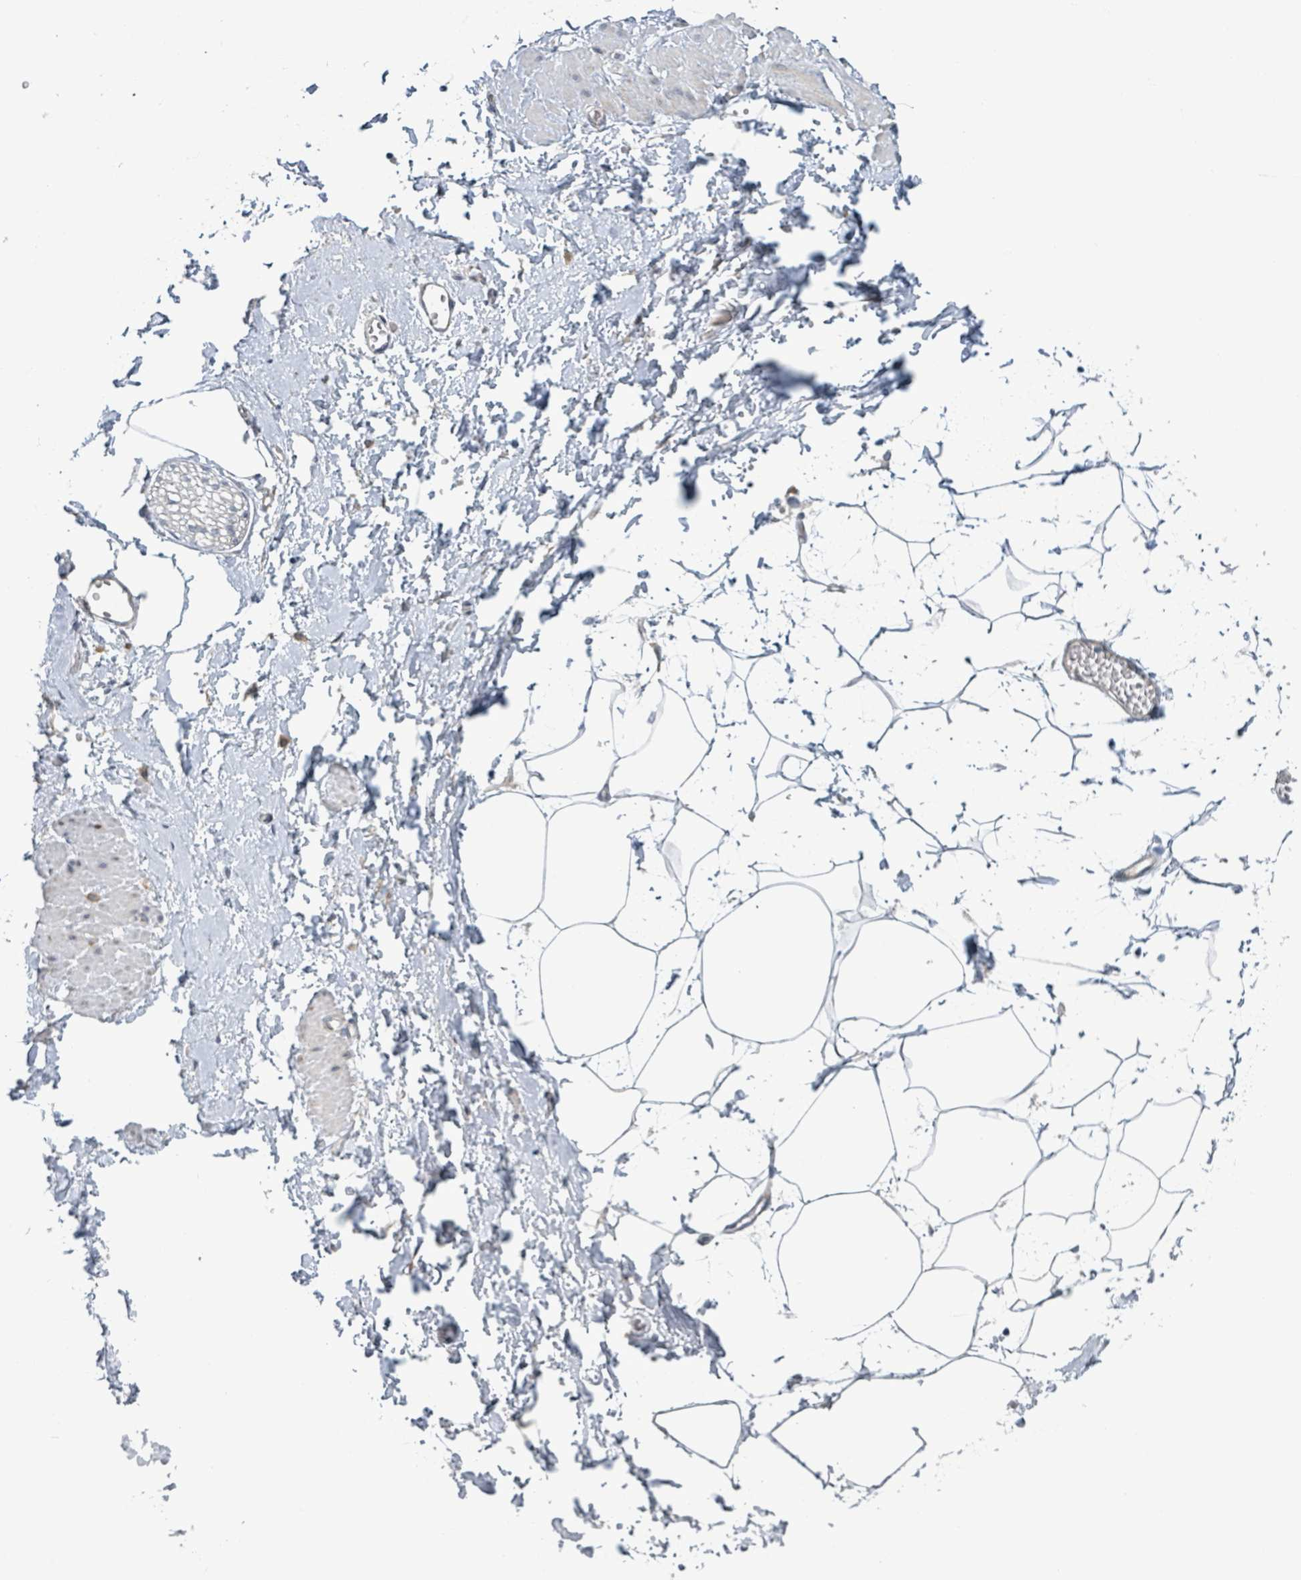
{"staining": {"intensity": "negative", "quantity": "none", "location": "none"}, "tissue": "adipose tissue", "cell_type": "Adipocytes", "image_type": "normal", "snomed": [{"axis": "morphology", "description": "Normal tissue, NOS"}, {"axis": "topography", "description": "Prostate"}, {"axis": "topography", "description": "Peripheral nerve tissue"}], "caption": "This is an immunohistochemistry histopathology image of benign adipose tissue. There is no staining in adipocytes.", "gene": "RPL32", "patient": {"sex": "male", "age": 55}}